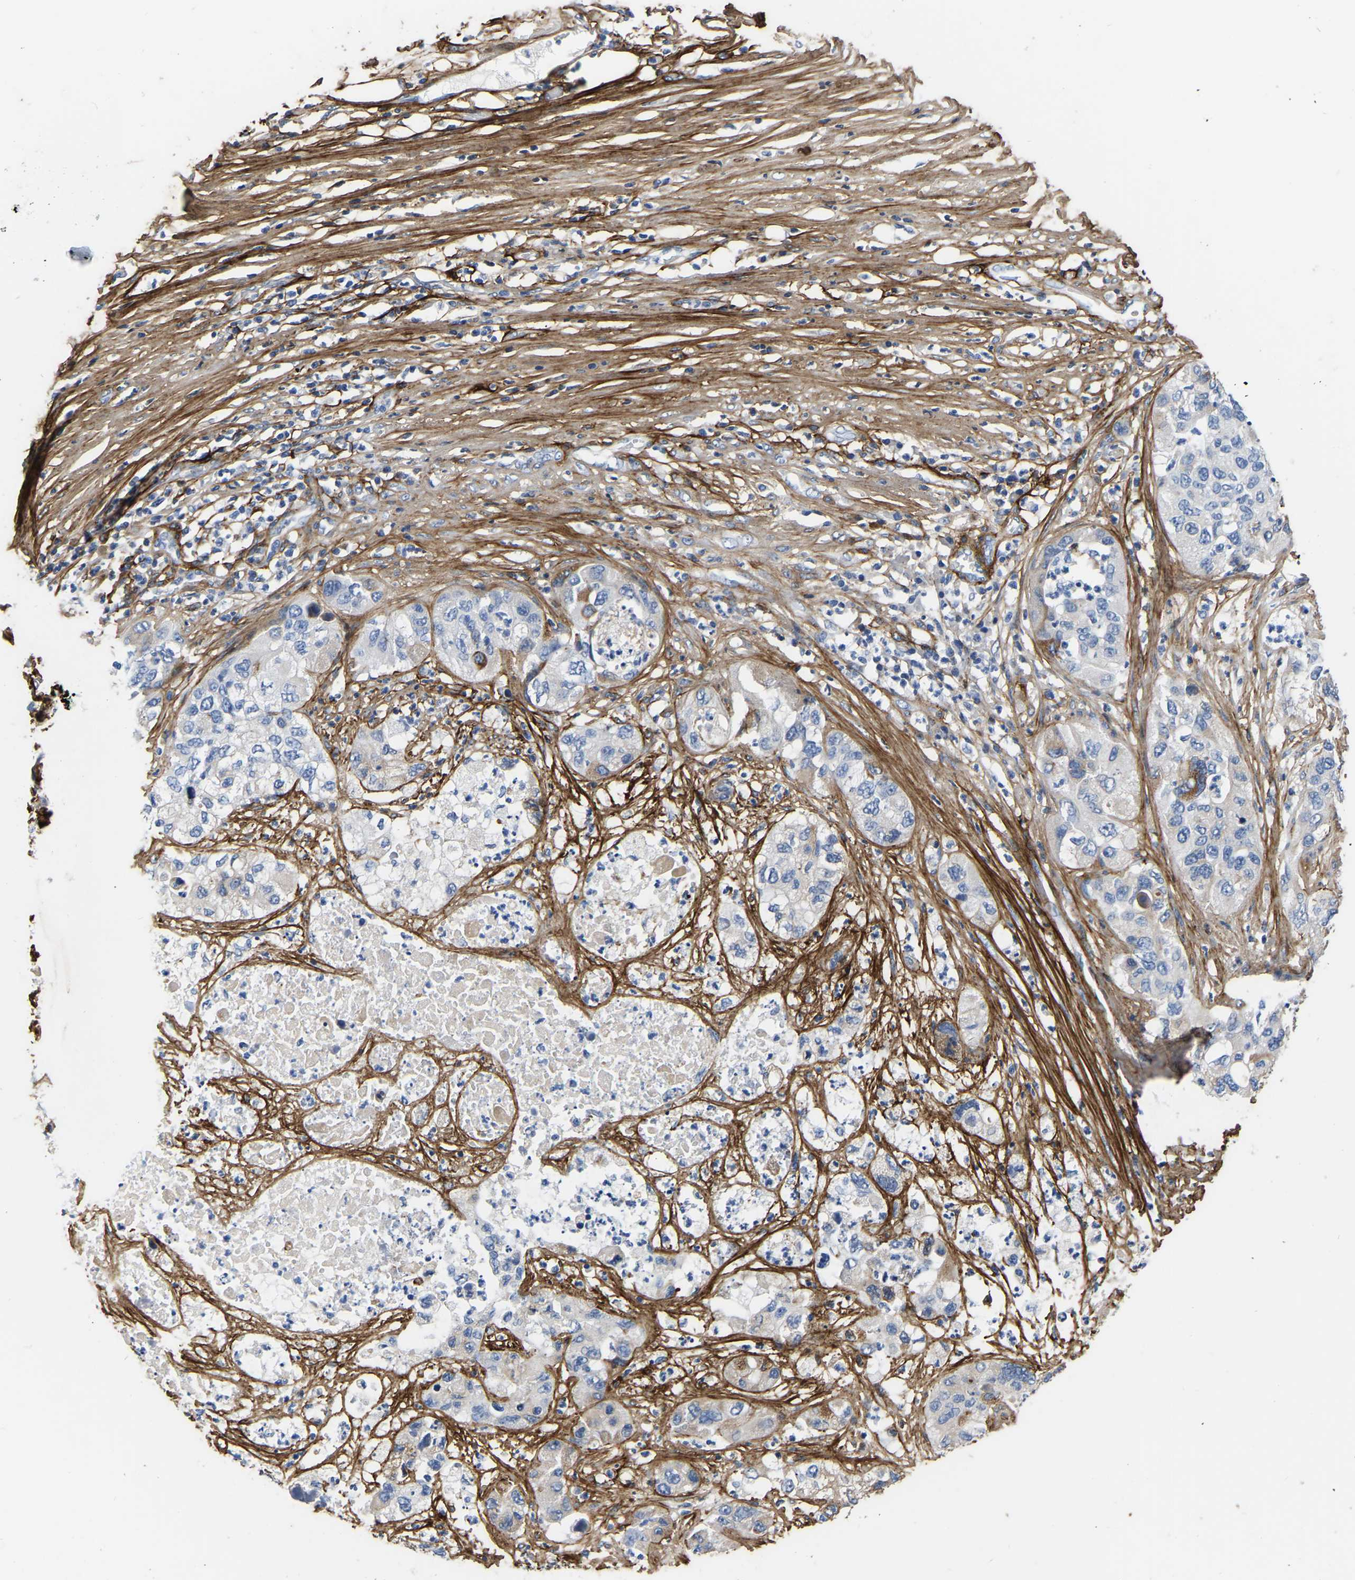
{"staining": {"intensity": "moderate", "quantity": "<25%", "location": "cytoplasmic/membranous"}, "tissue": "pancreatic cancer", "cell_type": "Tumor cells", "image_type": "cancer", "snomed": [{"axis": "morphology", "description": "Adenocarcinoma, NOS"}, {"axis": "topography", "description": "Pancreas"}], "caption": "Protein expression by immunohistochemistry (IHC) reveals moderate cytoplasmic/membranous expression in approximately <25% of tumor cells in pancreatic adenocarcinoma.", "gene": "COL6A1", "patient": {"sex": "female", "age": 78}}